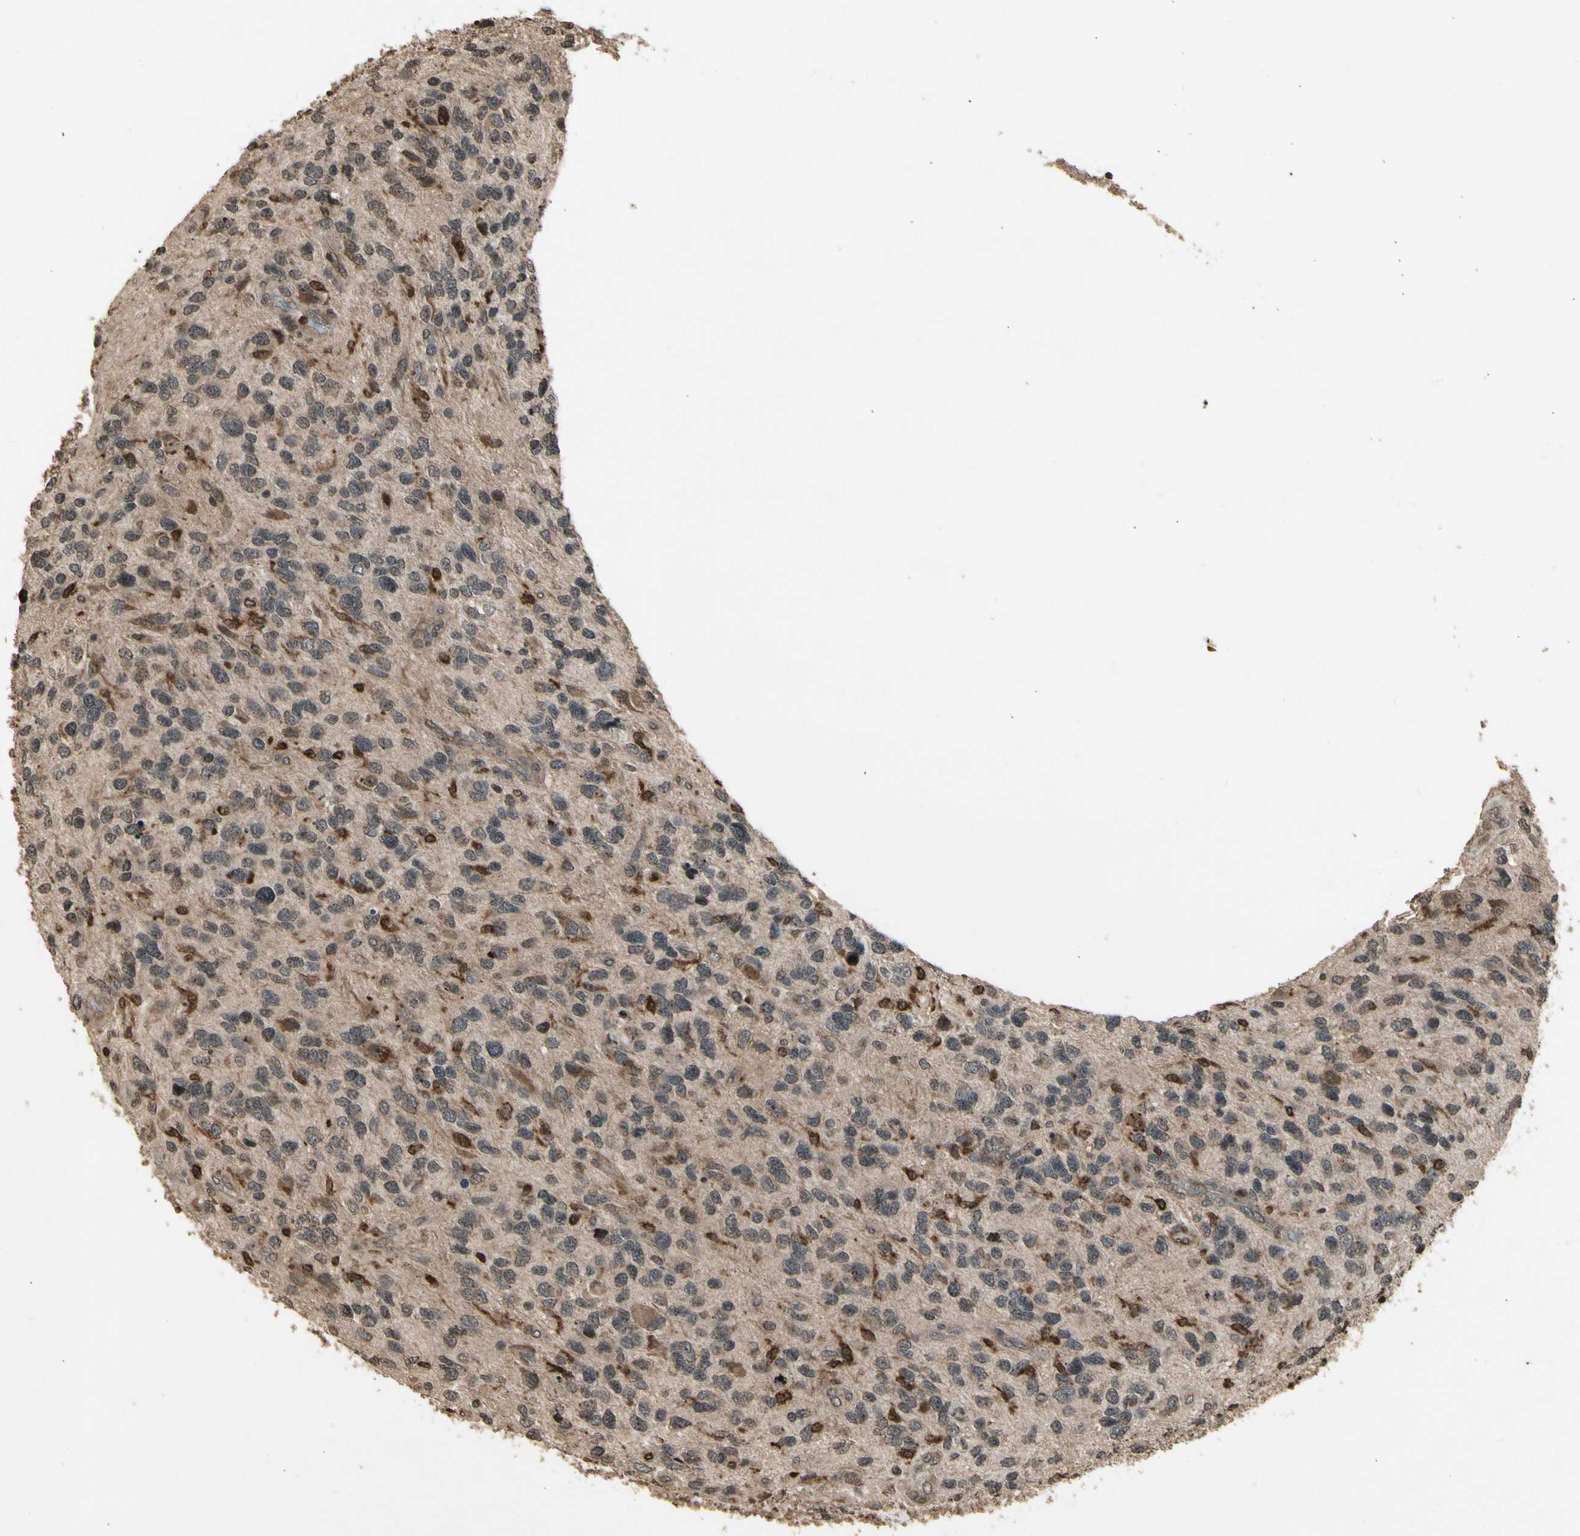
{"staining": {"intensity": "moderate", "quantity": ">75%", "location": "cytoplasmic/membranous"}, "tissue": "glioma", "cell_type": "Tumor cells", "image_type": "cancer", "snomed": [{"axis": "morphology", "description": "Glioma, malignant, High grade"}, {"axis": "topography", "description": "Brain"}], "caption": "Protein expression analysis of malignant glioma (high-grade) displays moderate cytoplasmic/membranous positivity in about >75% of tumor cells.", "gene": "GLRX", "patient": {"sex": "female", "age": 58}}